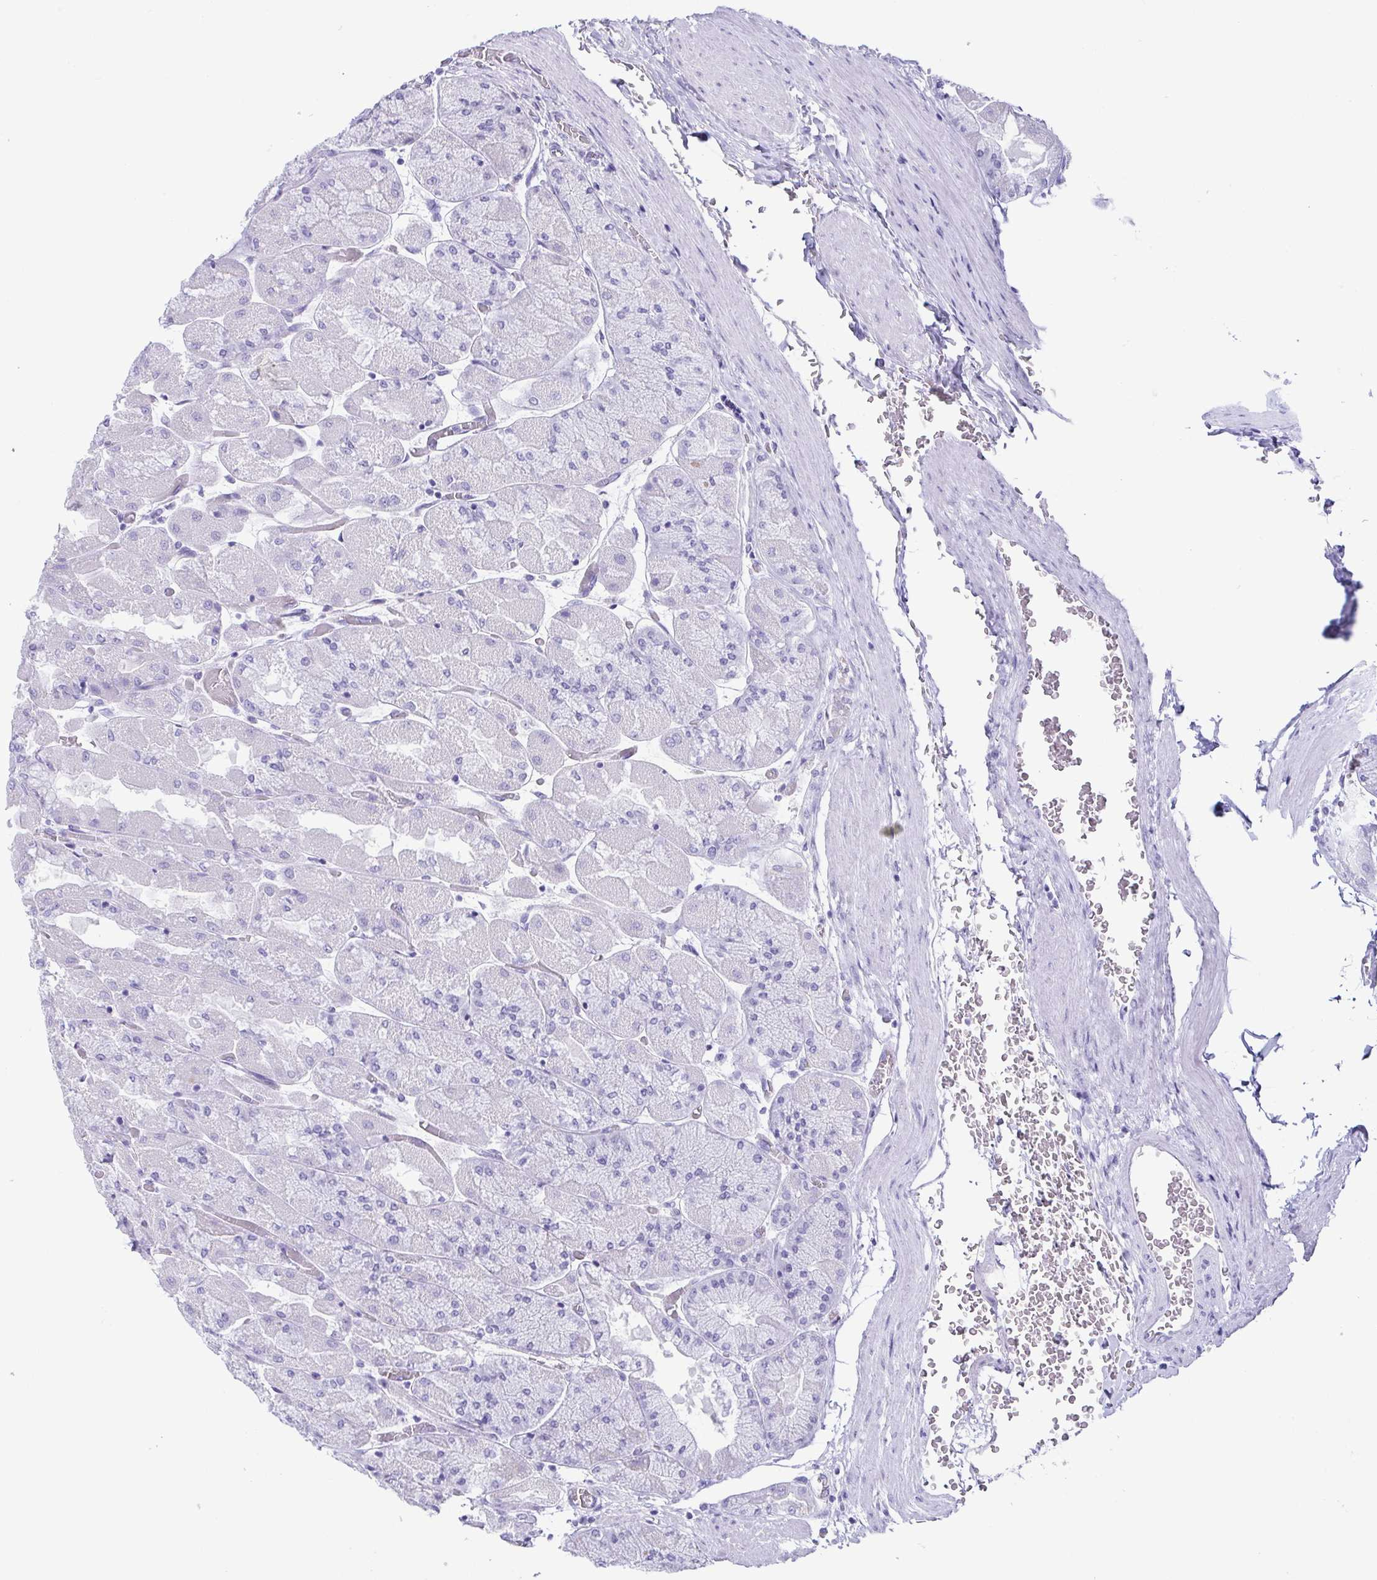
{"staining": {"intensity": "negative", "quantity": "none", "location": "none"}, "tissue": "stomach", "cell_type": "Glandular cells", "image_type": "normal", "snomed": [{"axis": "morphology", "description": "Normal tissue, NOS"}, {"axis": "topography", "description": "Stomach"}], "caption": "Micrograph shows no significant protein positivity in glandular cells of normal stomach. (Immunohistochemistry (ihc), brightfield microscopy, high magnification).", "gene": "CD164L2", "patient": {"sex": "female", "age": 61}}